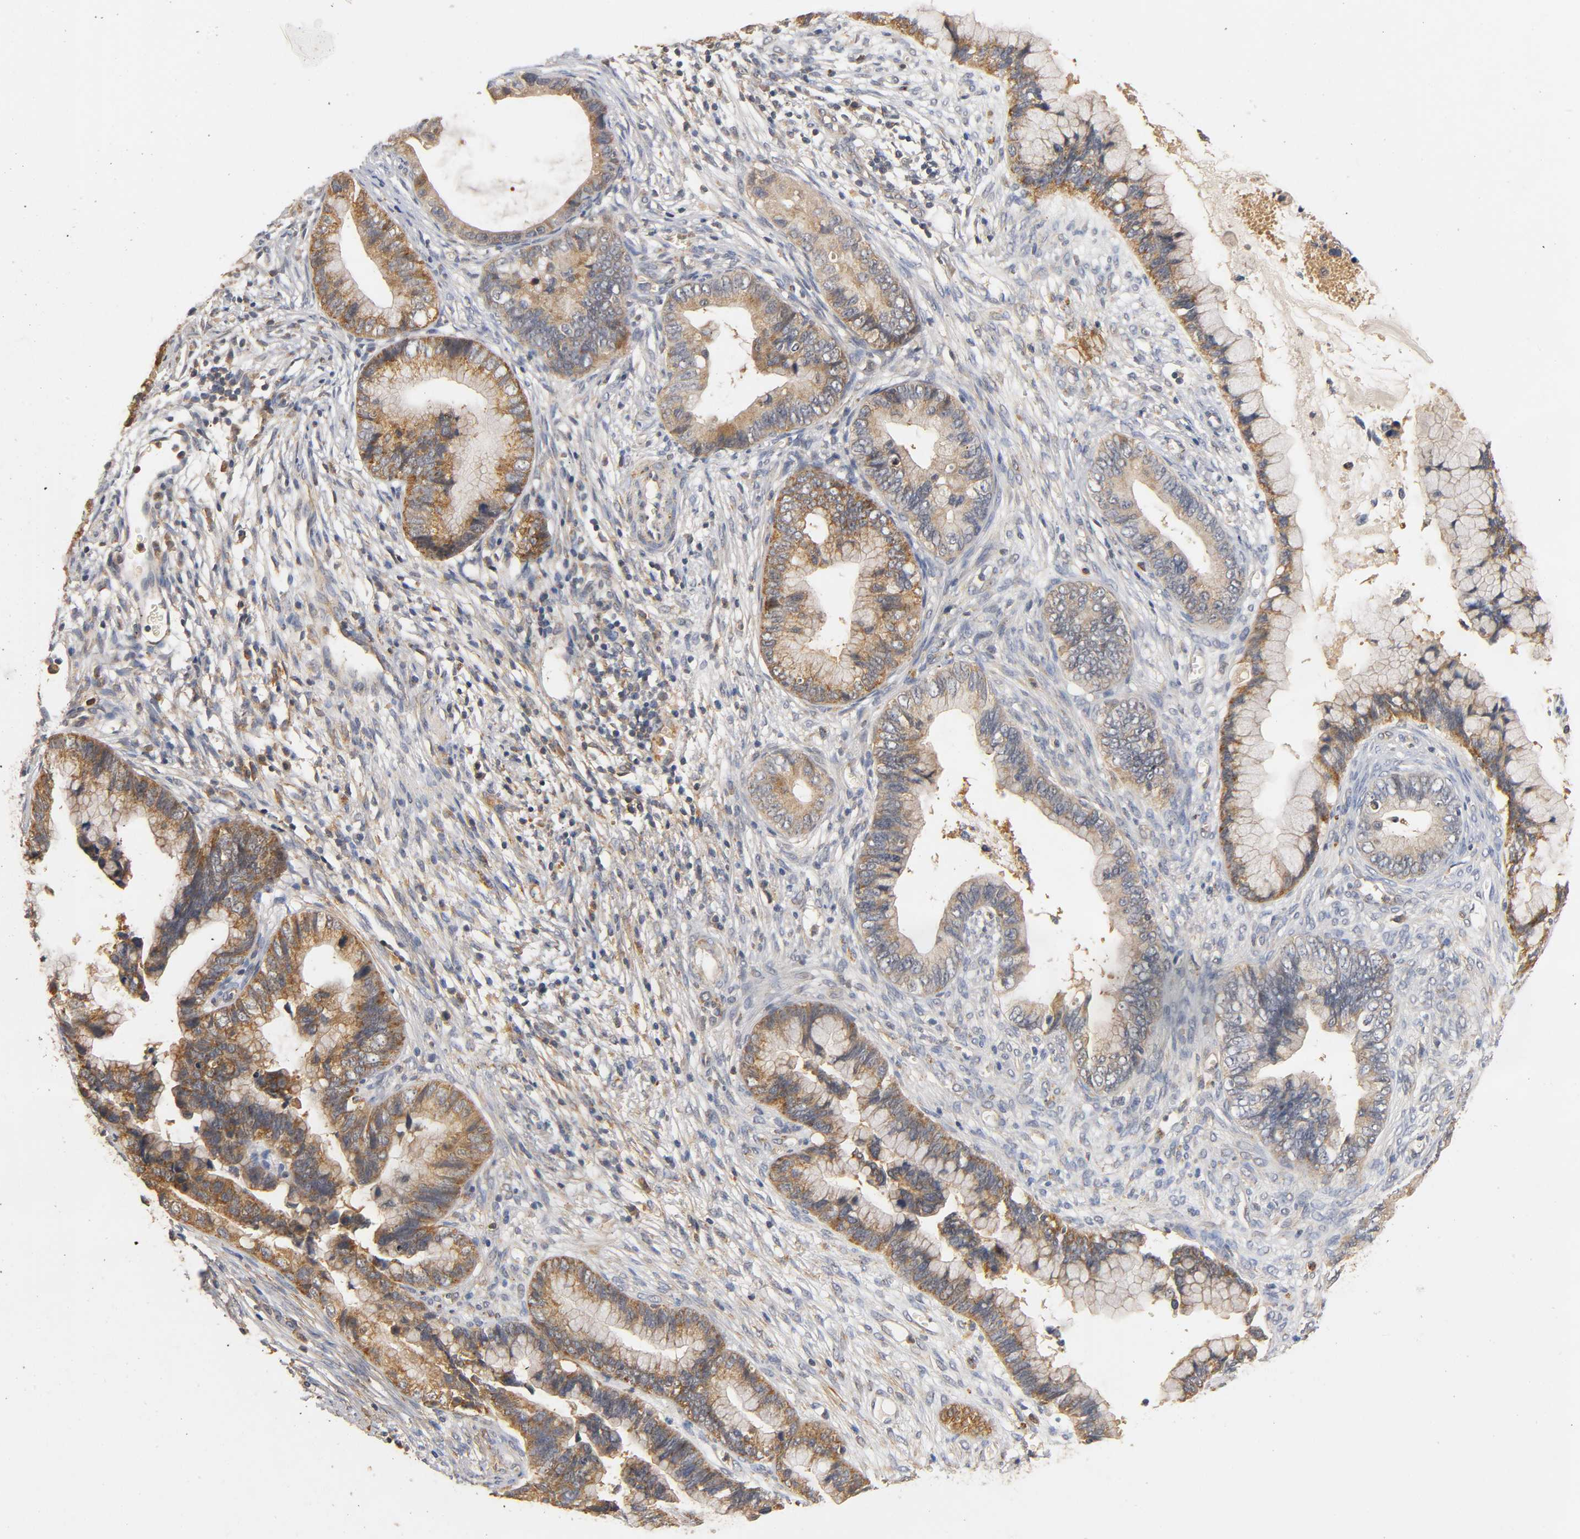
{"staining": {"intensity": "moderate", "quantity": "25%-75%", "location": "cytoplasmic/membranous"}, "tissue": "cervical cancer", "cell_type": "Tumor cells", "image_type": "cancer", "snomed": [{"axis": "morphology", "description": "Adenocarcinoma, NOS"}, {"axis": "topography", "description": "Cervix"}], "caption": "Tumor cells display moderate cytoplasmic/membranous staining in about 25%-75% of cells in cervical cancer. The staining was performed using DAB (3,3'-diaminobenzidine) to visualize the protein expression in brown, while the nuclei were stained in blue with hematoxylin (Magnification: 20x).", "gene": "SCAP", "patient": {"sex": "female", "age": 44}}